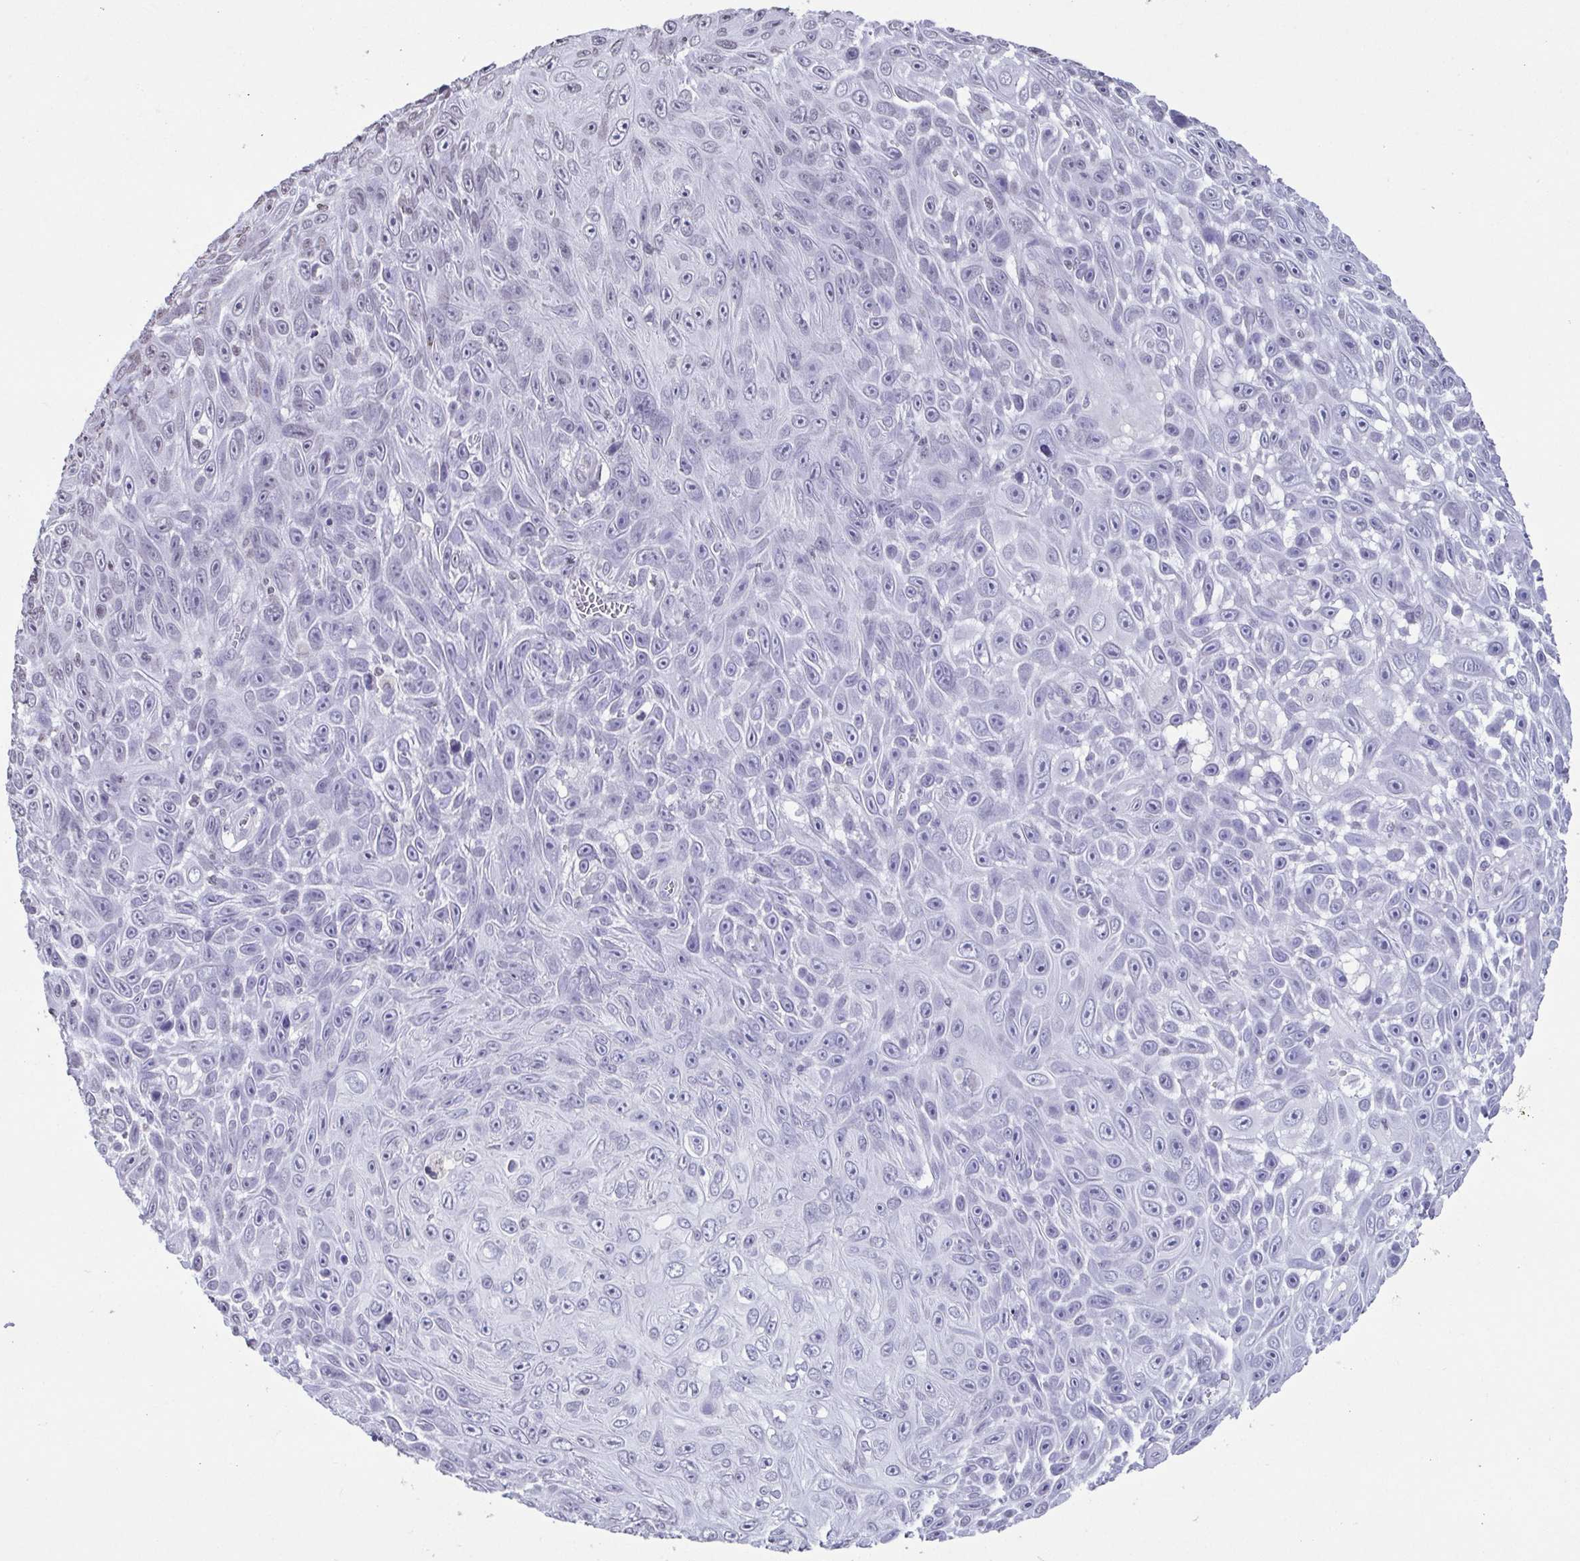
{"staining": {"intensity": "negative", "quantity": "none", "location": "none"}, "tissue": "skin cancer", "cell_type": "Tumor cells", "image_type": "cancer", "snomed": [{"axis": "morphology", "description": "Squamous cell carcinoma, NOS"}, {"axis": "topography", "description": "Skin"}], "caption": "There is no significant expression in tumor cells of skin cancer.", "gene": "VCY1B", "patient": {"sex": "male", "age": 82}}